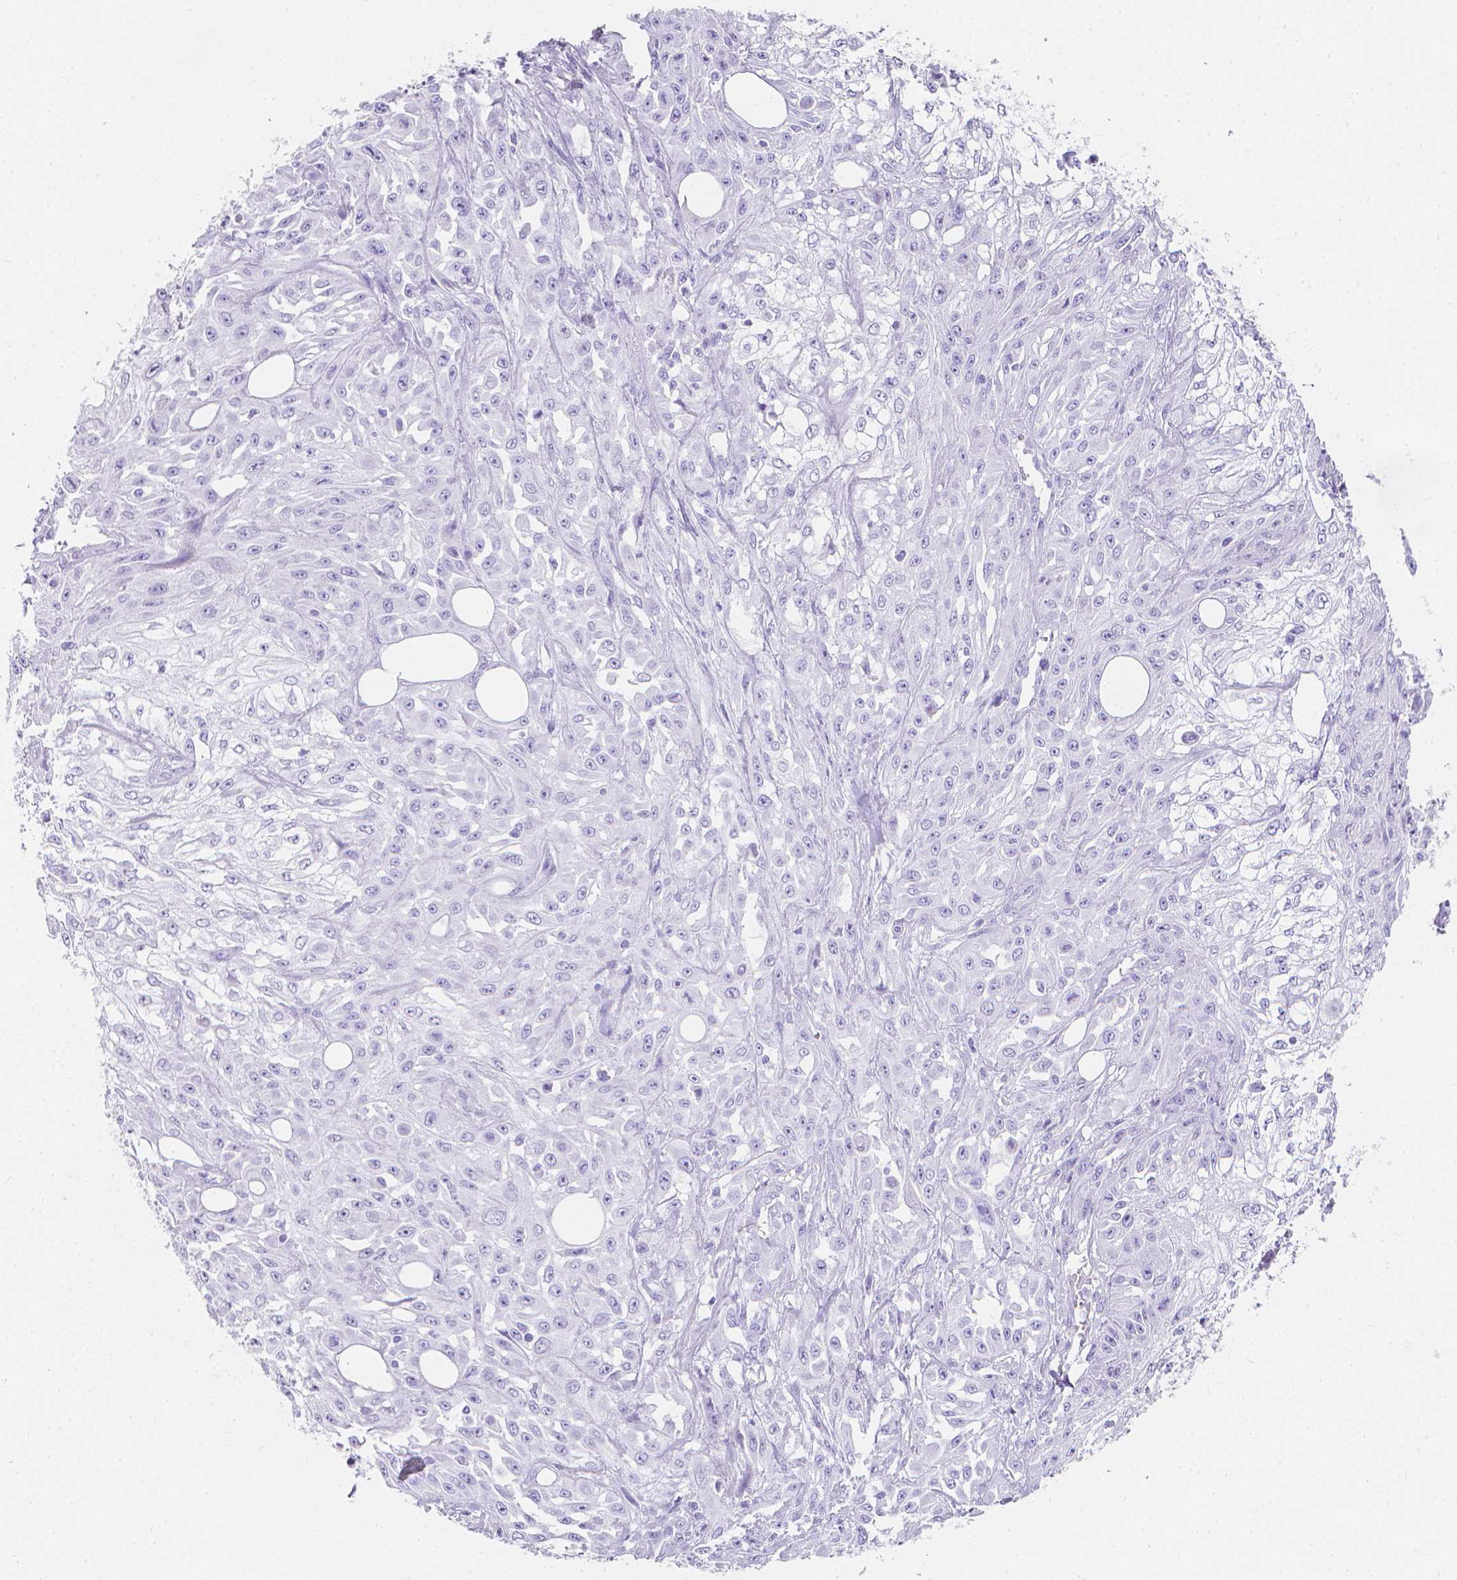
{"staining": {"intensity": "negative", "quantity": "none", "location": "none"}, "tissue": "skin cancer", "cell_type": "Tumor cells", "image_type": "cancer", "snomed": [{"axis": "morphology", "description": "Squamous cell carcinoma, NOS"}, {"axis": "morphology", "description": "Squamous cell carcinoma, metastatic, NOS"}, {"axis": "topography", "description": "Skin"}, {"axis": "topography", "description": "Lymph node"}], "caption": "Immunohistochemistry photomicrograph of neoplastic tissue: human skin cancer stained with DAB exhibits no significant protein positivity in tumor cells.", "gene": "LGALS4", "patient": {"sex": "male", "age": 75}}